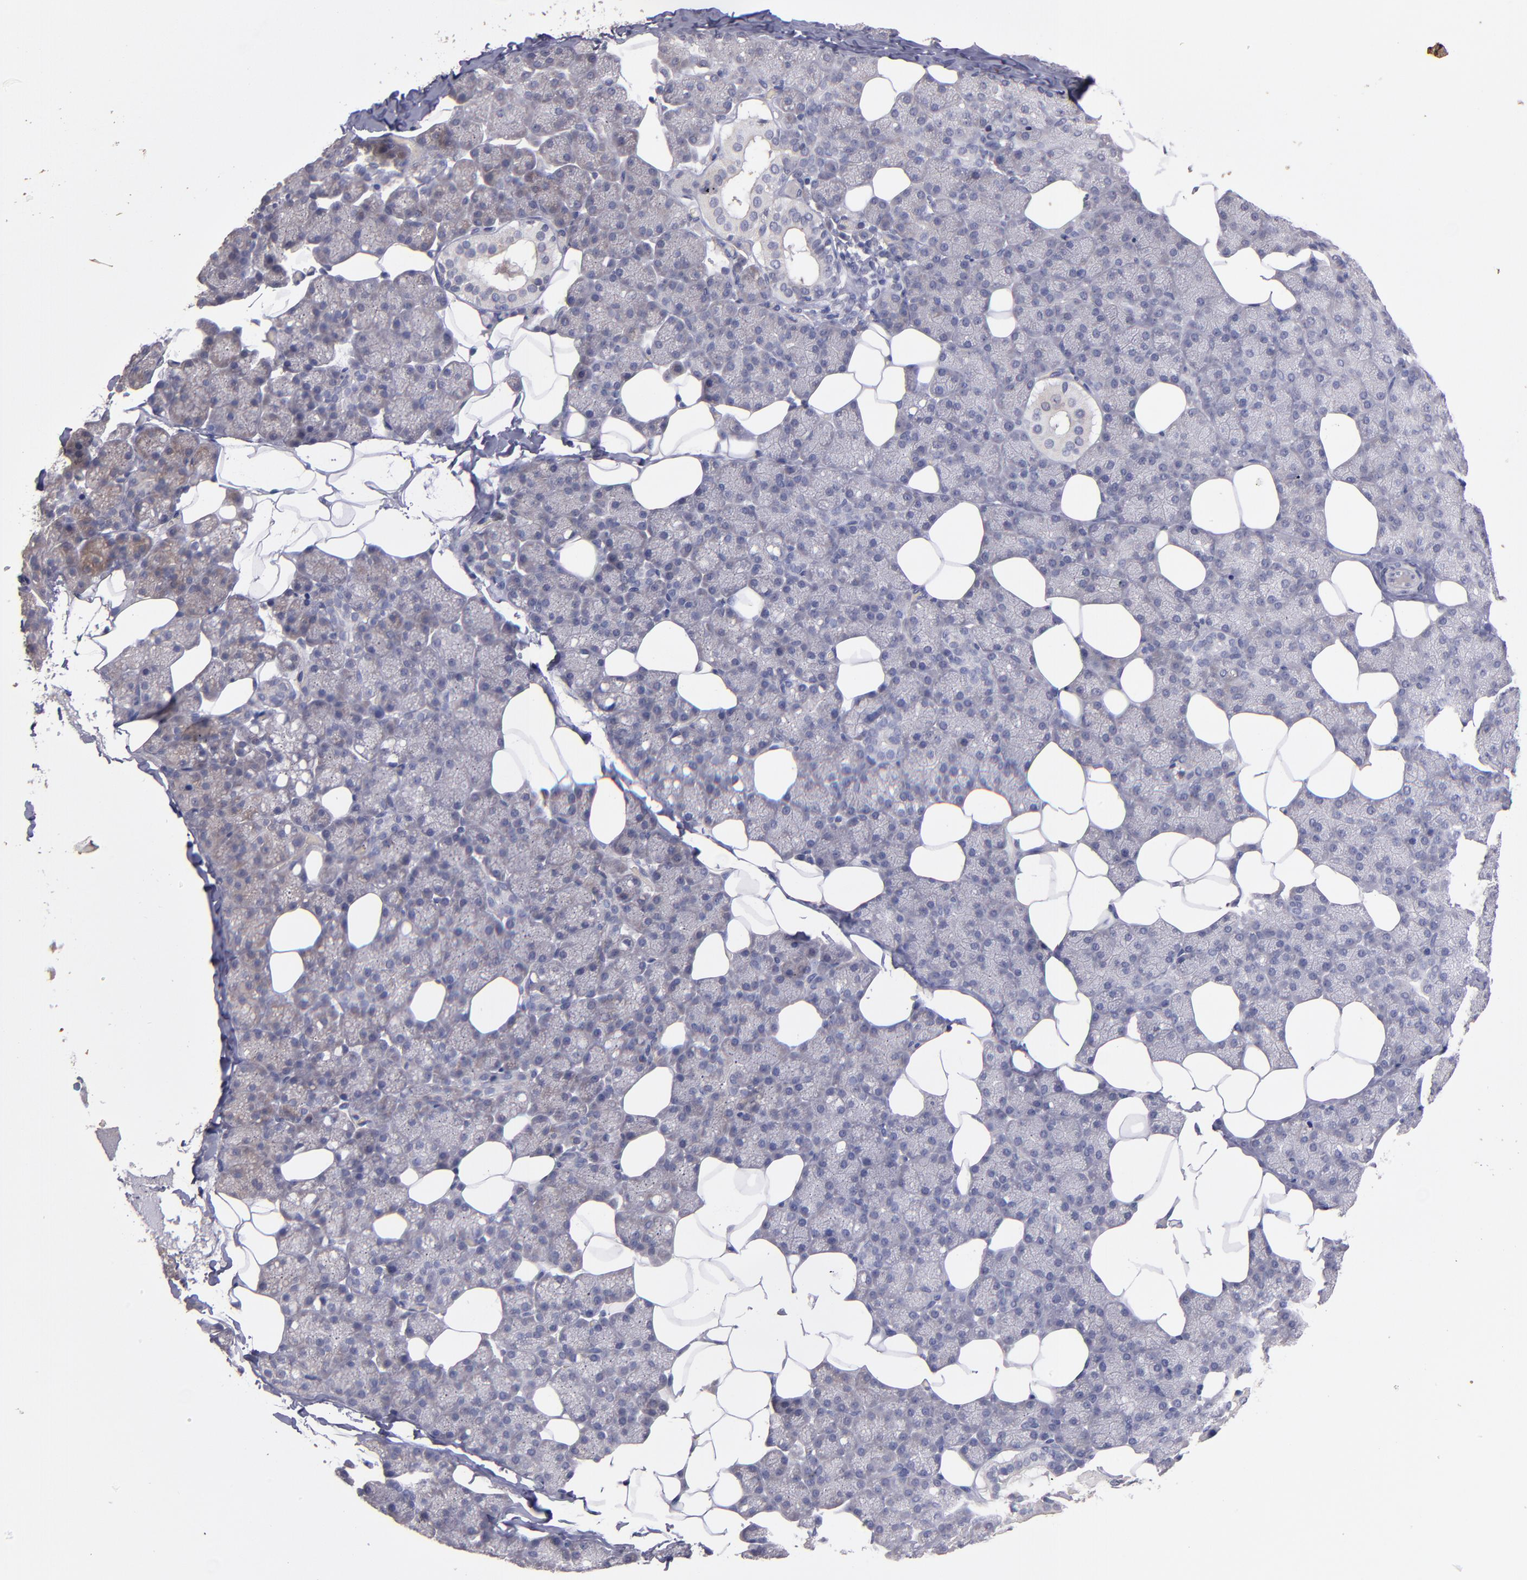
{"staining": {"intensity": "weak", "quantity": "<25%", "location": "cytoplasmic/membranous"}, "tissue": "salivary gland", "cell_type": "Glandular cells", "image_type": "normal", "snomed": [{"axis": "morphology", "description": "Normal tissue, NOS"}, {"axis": "topography", "description": "Lymph node"}, {"axis": "topography", "description": "Salivary gland"}], "caption": "This histopathology image is of benign salivary gland stained with IHC to label a protein in brown with the nuclei are counter-stained blue. There is no expression in glandular cells. The staining is performed using DAB brown chromogen with nuclei counter-stained in using hematoxylin.", "gene": "MAGEE1", "patient": {"sex": "male", "age": 8}}